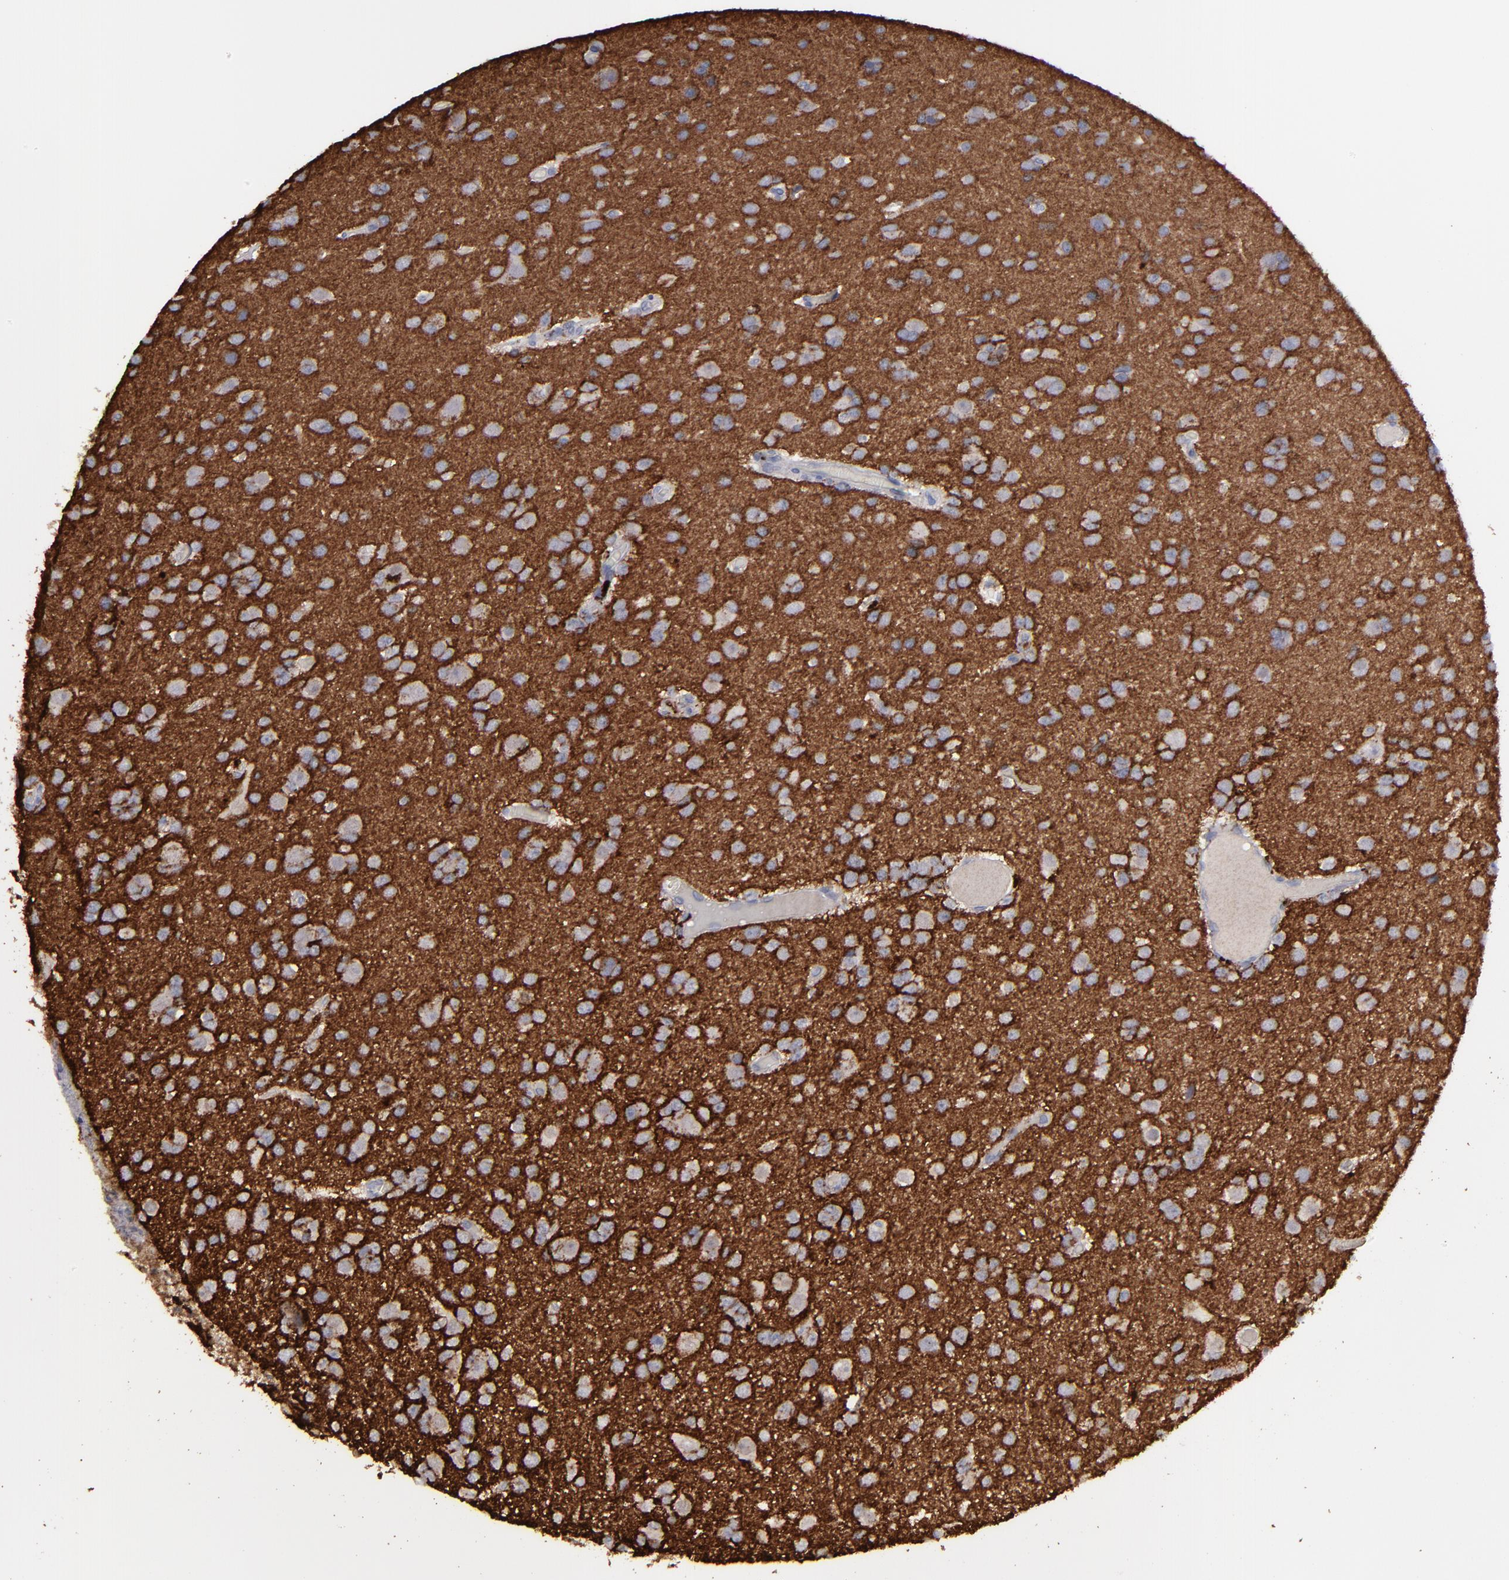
{"staining": {"intensity": "weak", "quantity": "<25%", "location": "cytoplasmic/membranous"}, "tissue": "glioma", "cell_type": "Tumor cells", "image_type": "cancer", "snomed": [{"axis": "morphology", "description": "Glioma, malignant, Low grade"}, {"axis": "topography", "description": "Brain"}], "caption": "Tumor cells show no significant protein staining in low-grade glioma (malignant). (DAB immunohistochemistry visualized using brightfield microscopy, high magnification).", "gene": "GPM6B", "patient": {"sex": "male", "age": 42}}